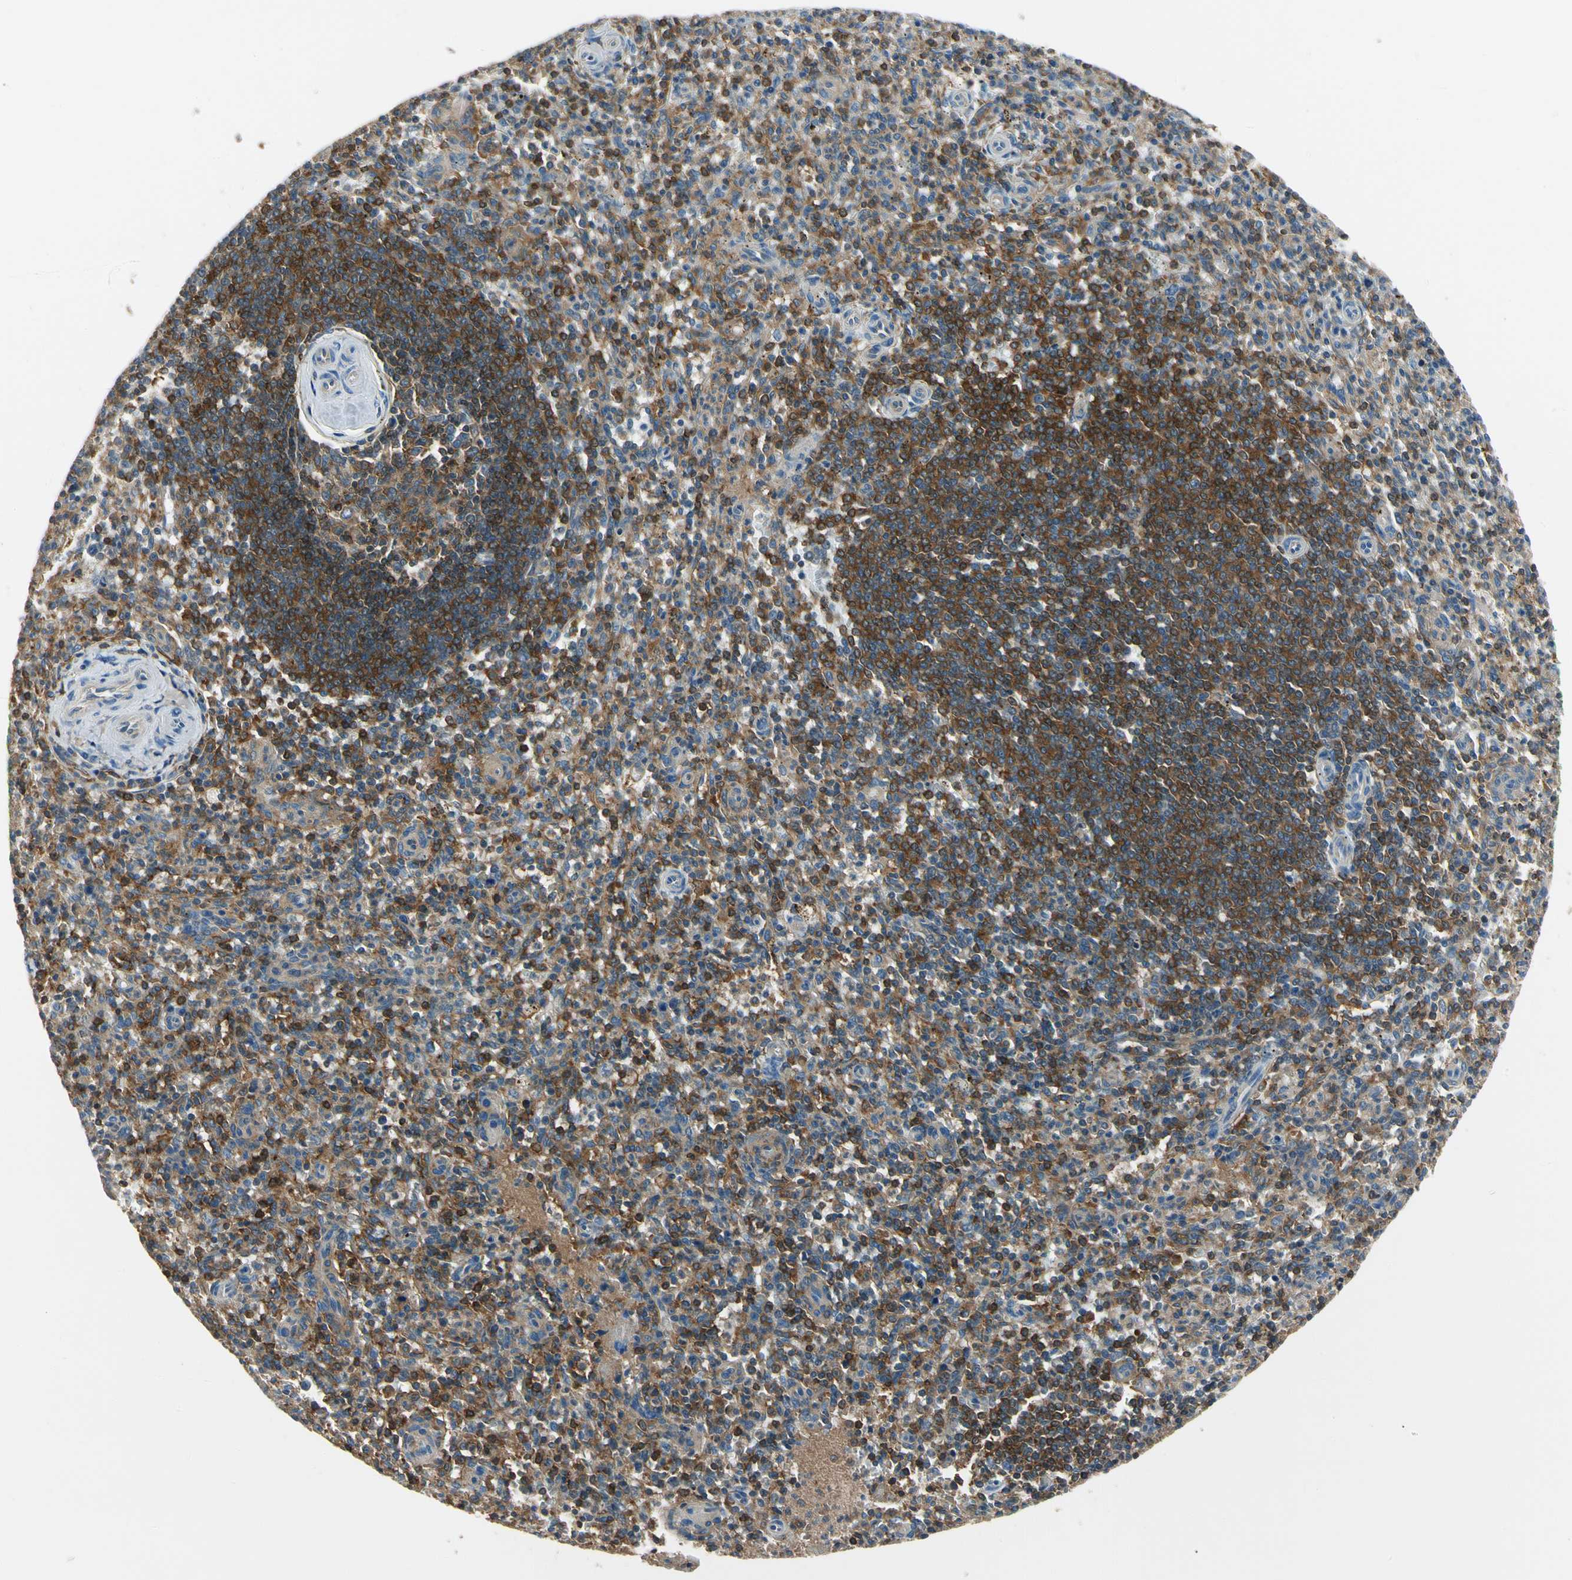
{"staining": {"intensity": "moderate", "quantity": ">75%", "location": "cytoplasmic/membranous"}, "tissue": "spleen", "cell_type": "Cells in red pulp", "image_type": "normal", "snomed": [{"axis": "morphology", "description": "Normal tissue, NOS"}, {"axis": "topography", "description": "Spleen"}], "caption": "Immunohistochemistry (IHC) image of unremarkable spleen: spleen stained using immunohistochemistry shows medium levels of moderate protein expression localized specifically in the cytoplasmic/membranous of cells in red pulp, appearing as a cytoplasmic/membranous brown color.", "gene": "CAPZA2", "patient": {"sex": "male", "age": 72}}